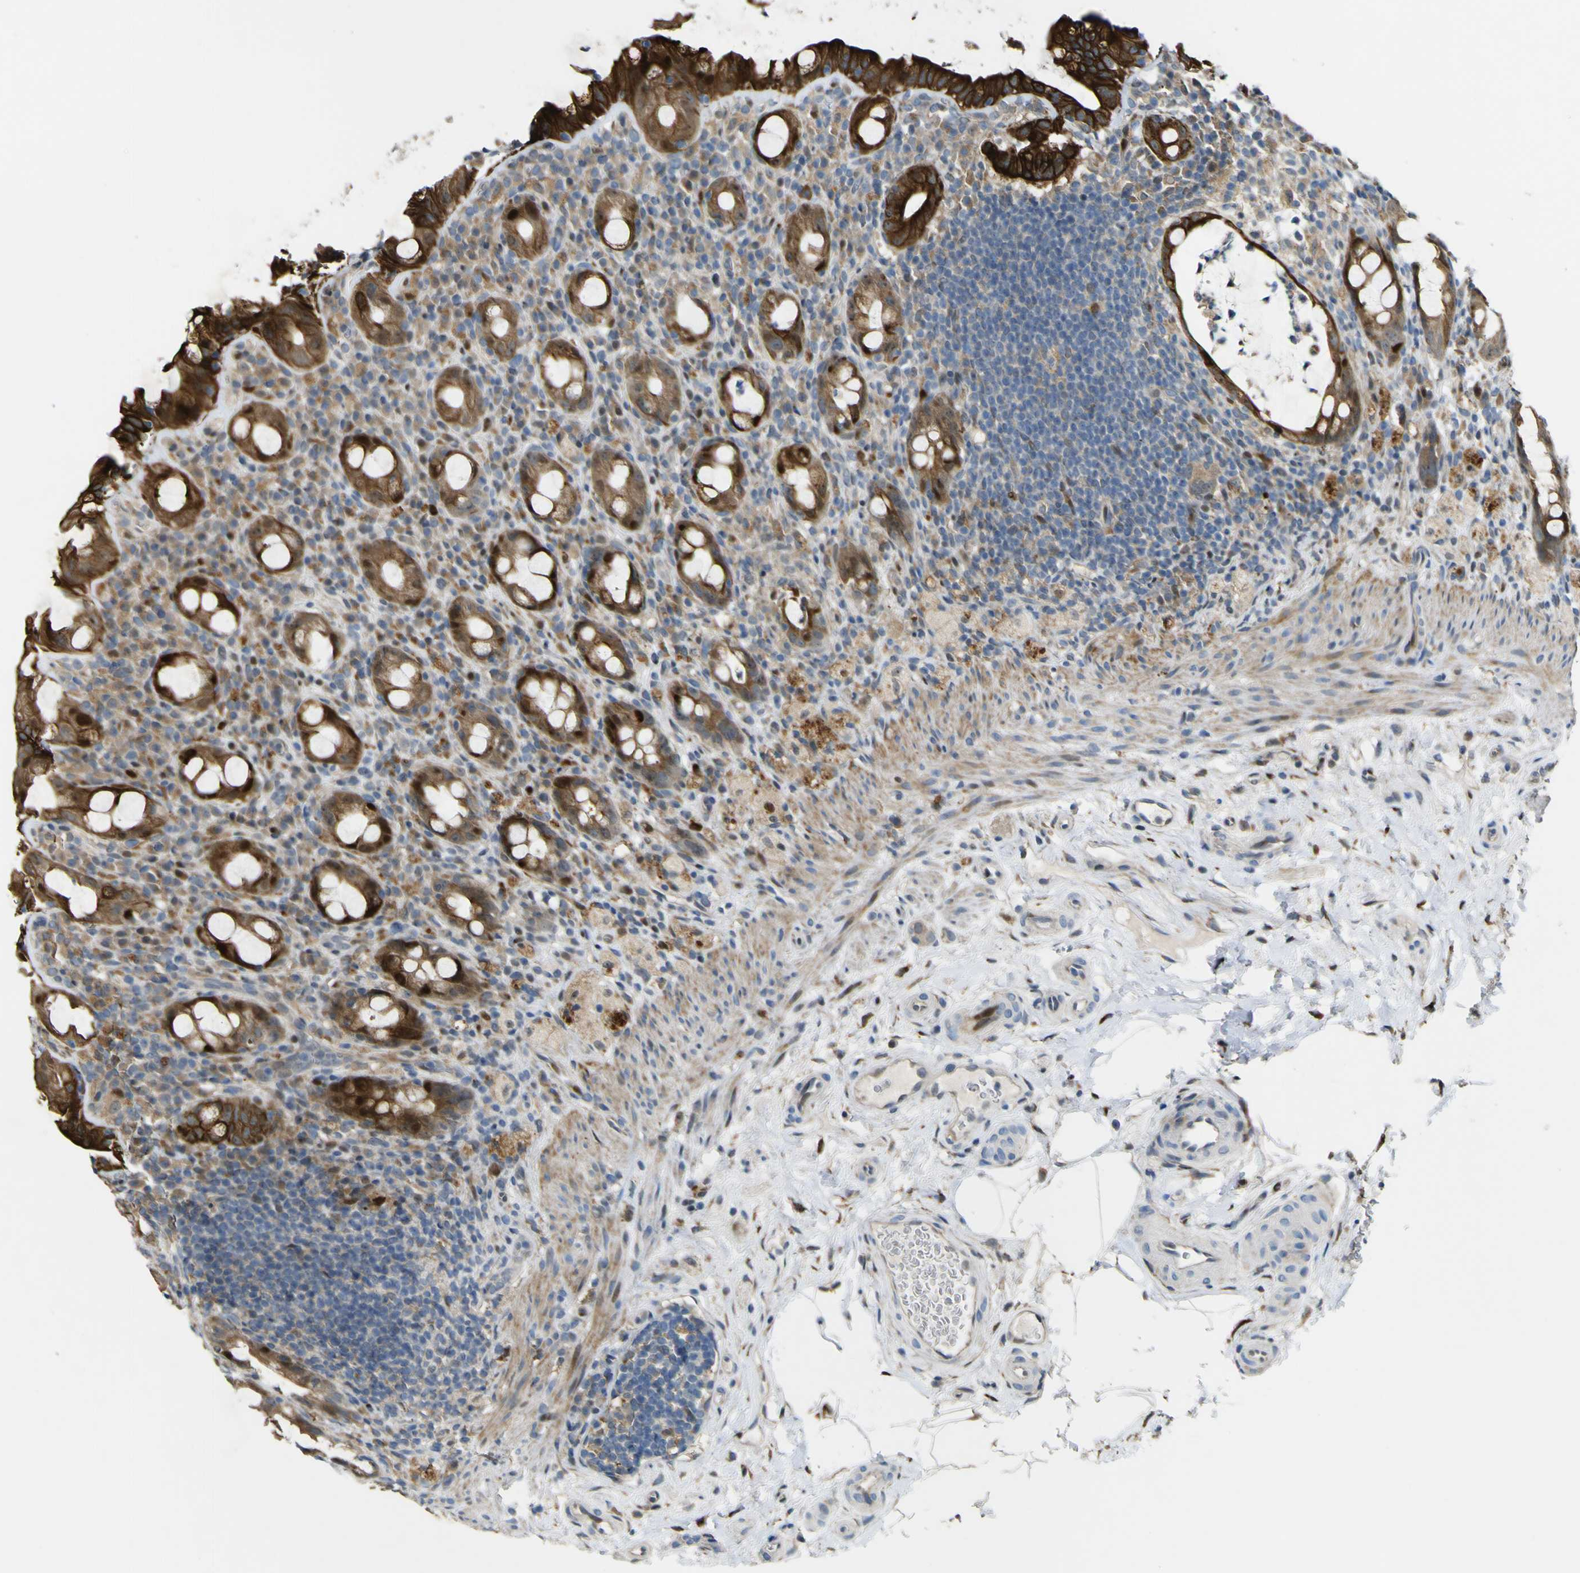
{"staining": {"intensity": "strong", "quantity": ">75%", "location": "cytoplasmic/membranous"}, "tissue": "rectum", "cell_type": "Glandular cells", "image_type": "normal", "snomed": [{"axis": "morphology", "description": "Normal tissue, NOS"}, {"axis": "topography", "description": "Rectum"}], "caption": "Immunohistochemical staining of normal human rectum displays >75% levels of strong cytoplasmic/membranous protein expression in approximately >75% of glandular cells.", "gene": "LBHD1", "patient": {"sex": "male", "age": 44}}